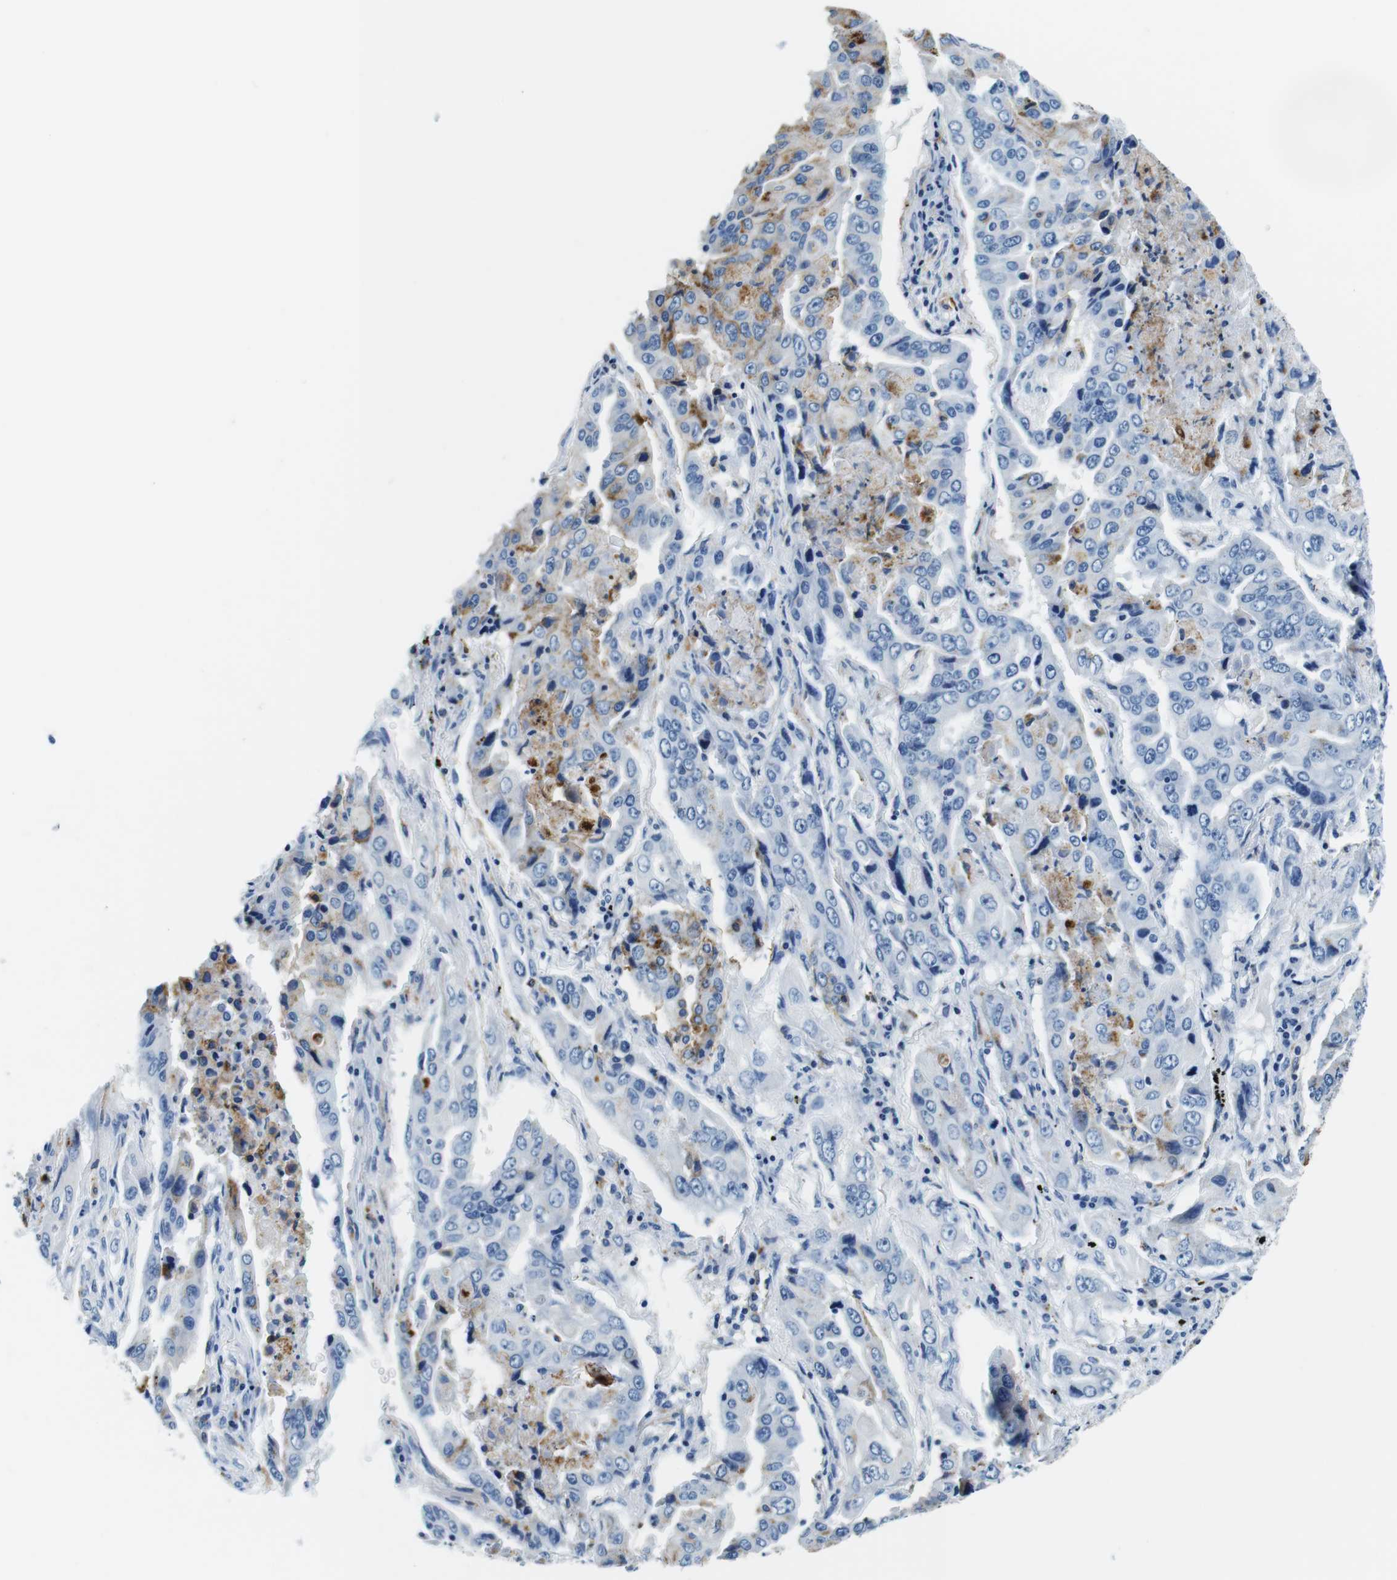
{"staining": {"intensity": "moderate", "quantity": "25%-75%", "location": "cytoplasmic/membranous"}, "tissue": "lung cancer", "cell_type": "Tumor cells", "image_type": "cancer", "snomed": [{"axis": "morphology", "description": "Adenocarcinoma, NOS"}, {"axis": "topography", "description": "Lung"}], "caption": "Immunohistochemistry (IHC) of human lung cancer reveals medium levels of moderate cytoplasmic/membranous expression in approximately 25%-75% of tumor cells.", "gene": "HLA-DRB1", "patient": {"sex": "female", "age": 65}}